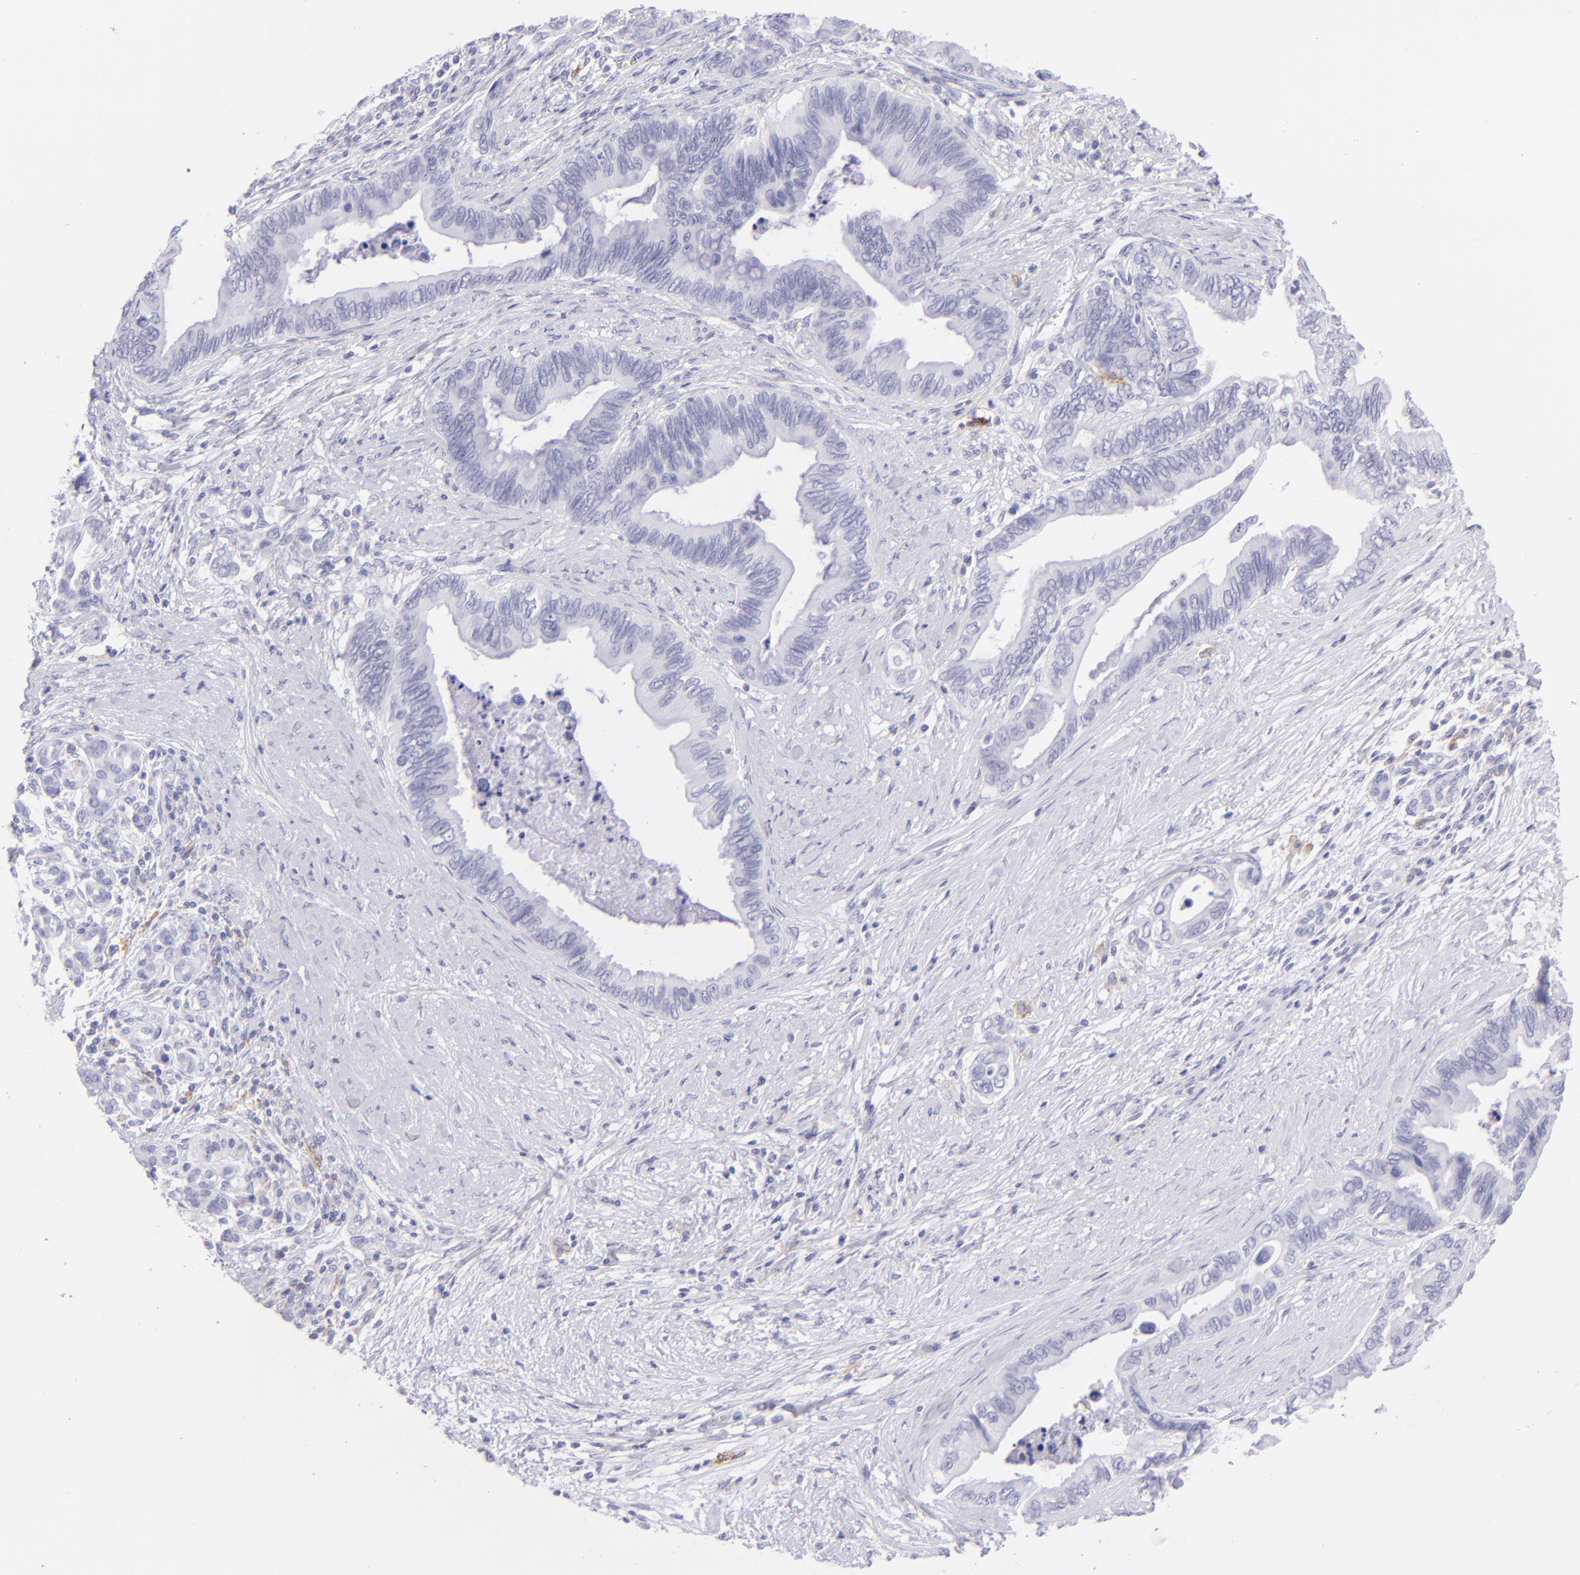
{"staining": {"intensity": "negative", "quantity": "none", "location": "none"}, "tissue": "pancreatic cancer", "cell_type": "Tumor cells", "image_type": "cancer", "snomed": [{"axis": "morphology", "description": "Adenocarcinoma, NOS"}, {"axis": "topography", "description": "Pancreas"}], "caption": "The immunohistochemistry (IHC) image has no significant expression in tumor cells of pancreatic adenocarcinoma tissue.", "gene": "CD72", "patient": {"sex": "female", "age": 66}}